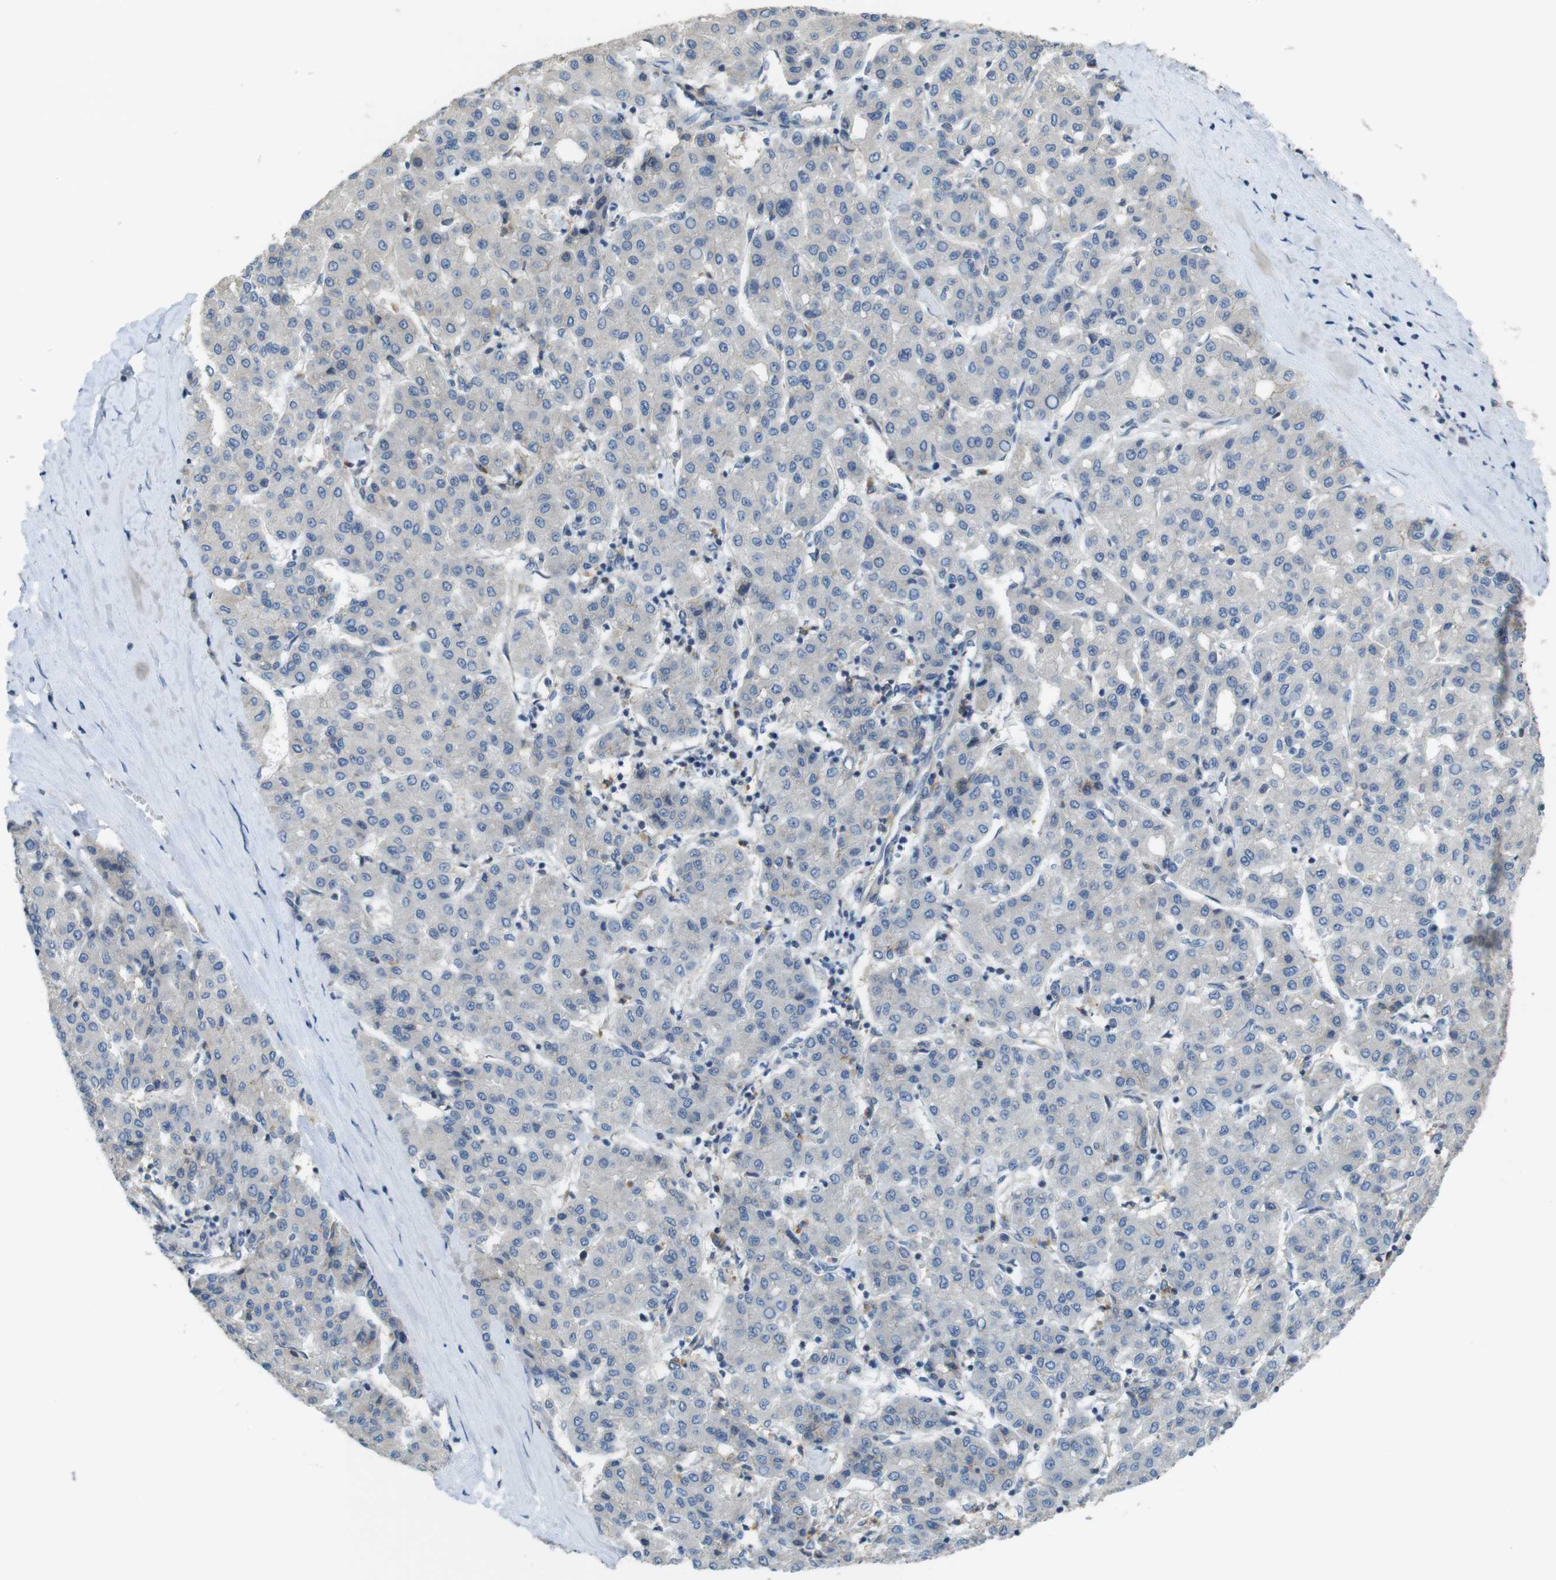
{"staining": {"intensity": "negative", "quantity": "none", "location": "none"}, "tissue": "liver cancer", "cell_type": "Tumor cells", "image_type": "cancer", "snomed": [{"axis": "morphology", "description": "Carcinoma, Hepatocellular, NOS"}, {"axis": "topography", "description": "Liver"}], "caption": "Hepatocellular carcinoma (liver) stained for a protein using immunohistochemistry shows no staining tumor cells.", "gene": "PCDH10", "patient": {"sex": "male", "age": 65}}